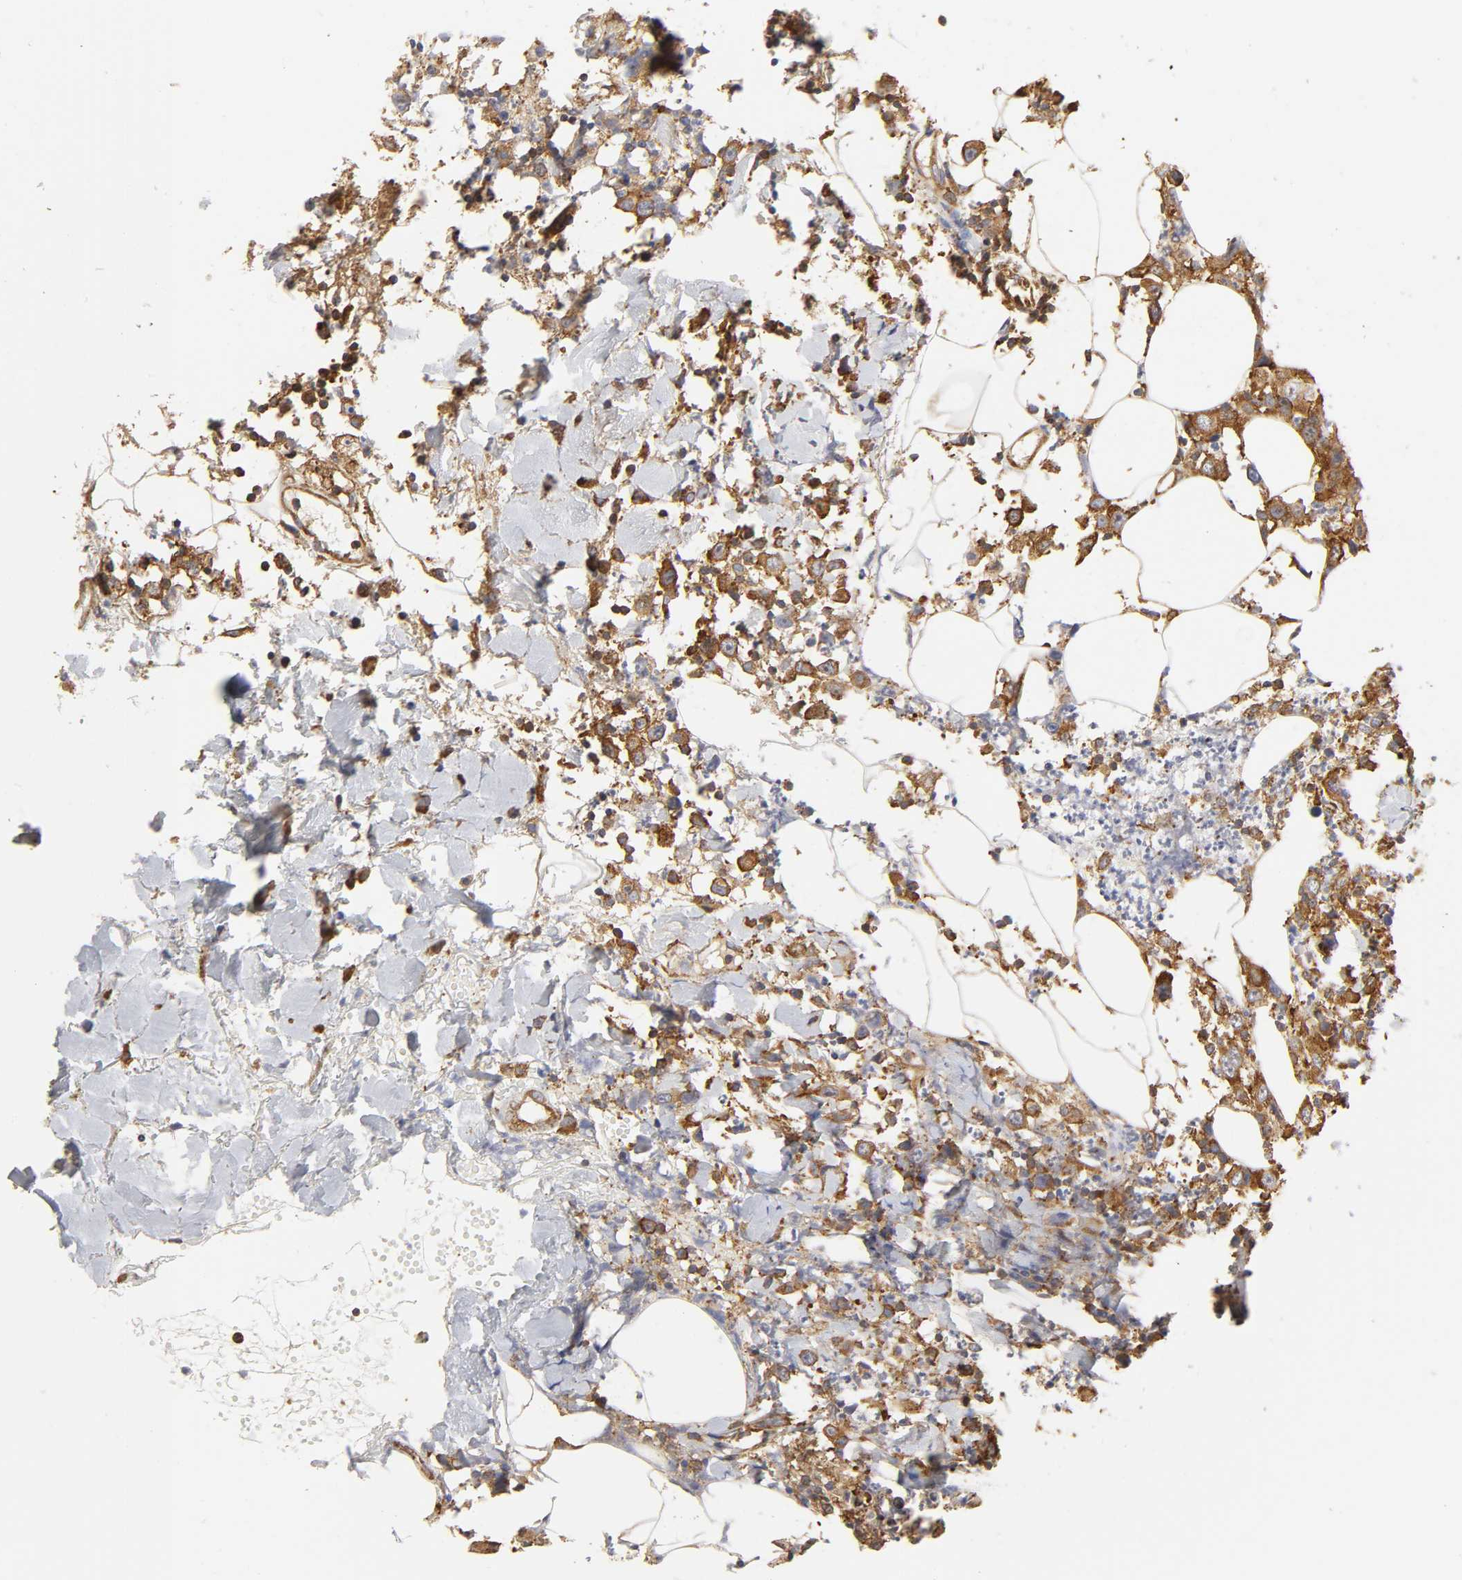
{"staining": {"intensity": "strong", "quantity": ">75%", "location": "cytoplasmic/membranous"}, "tissue": "thyroid cancer", "cell_type": "Tumor cells", "image_type": "cancer", "snomed": [{"axis": "morphology", "description": "Carcinoma, NOS"}, {"axis": "topography", "description": "Thyroid gland"}], "caption": "Brown immunohistochemical staining in thyroid carcinoma exhibits strong cytoplasmic/membranous staining in approximately >75% of tumor cells. (DAB = brown stain, brightfield microscopy at high magnification).", "gene": "RPL14", "patient": {"sex": "female", "age": 77}}